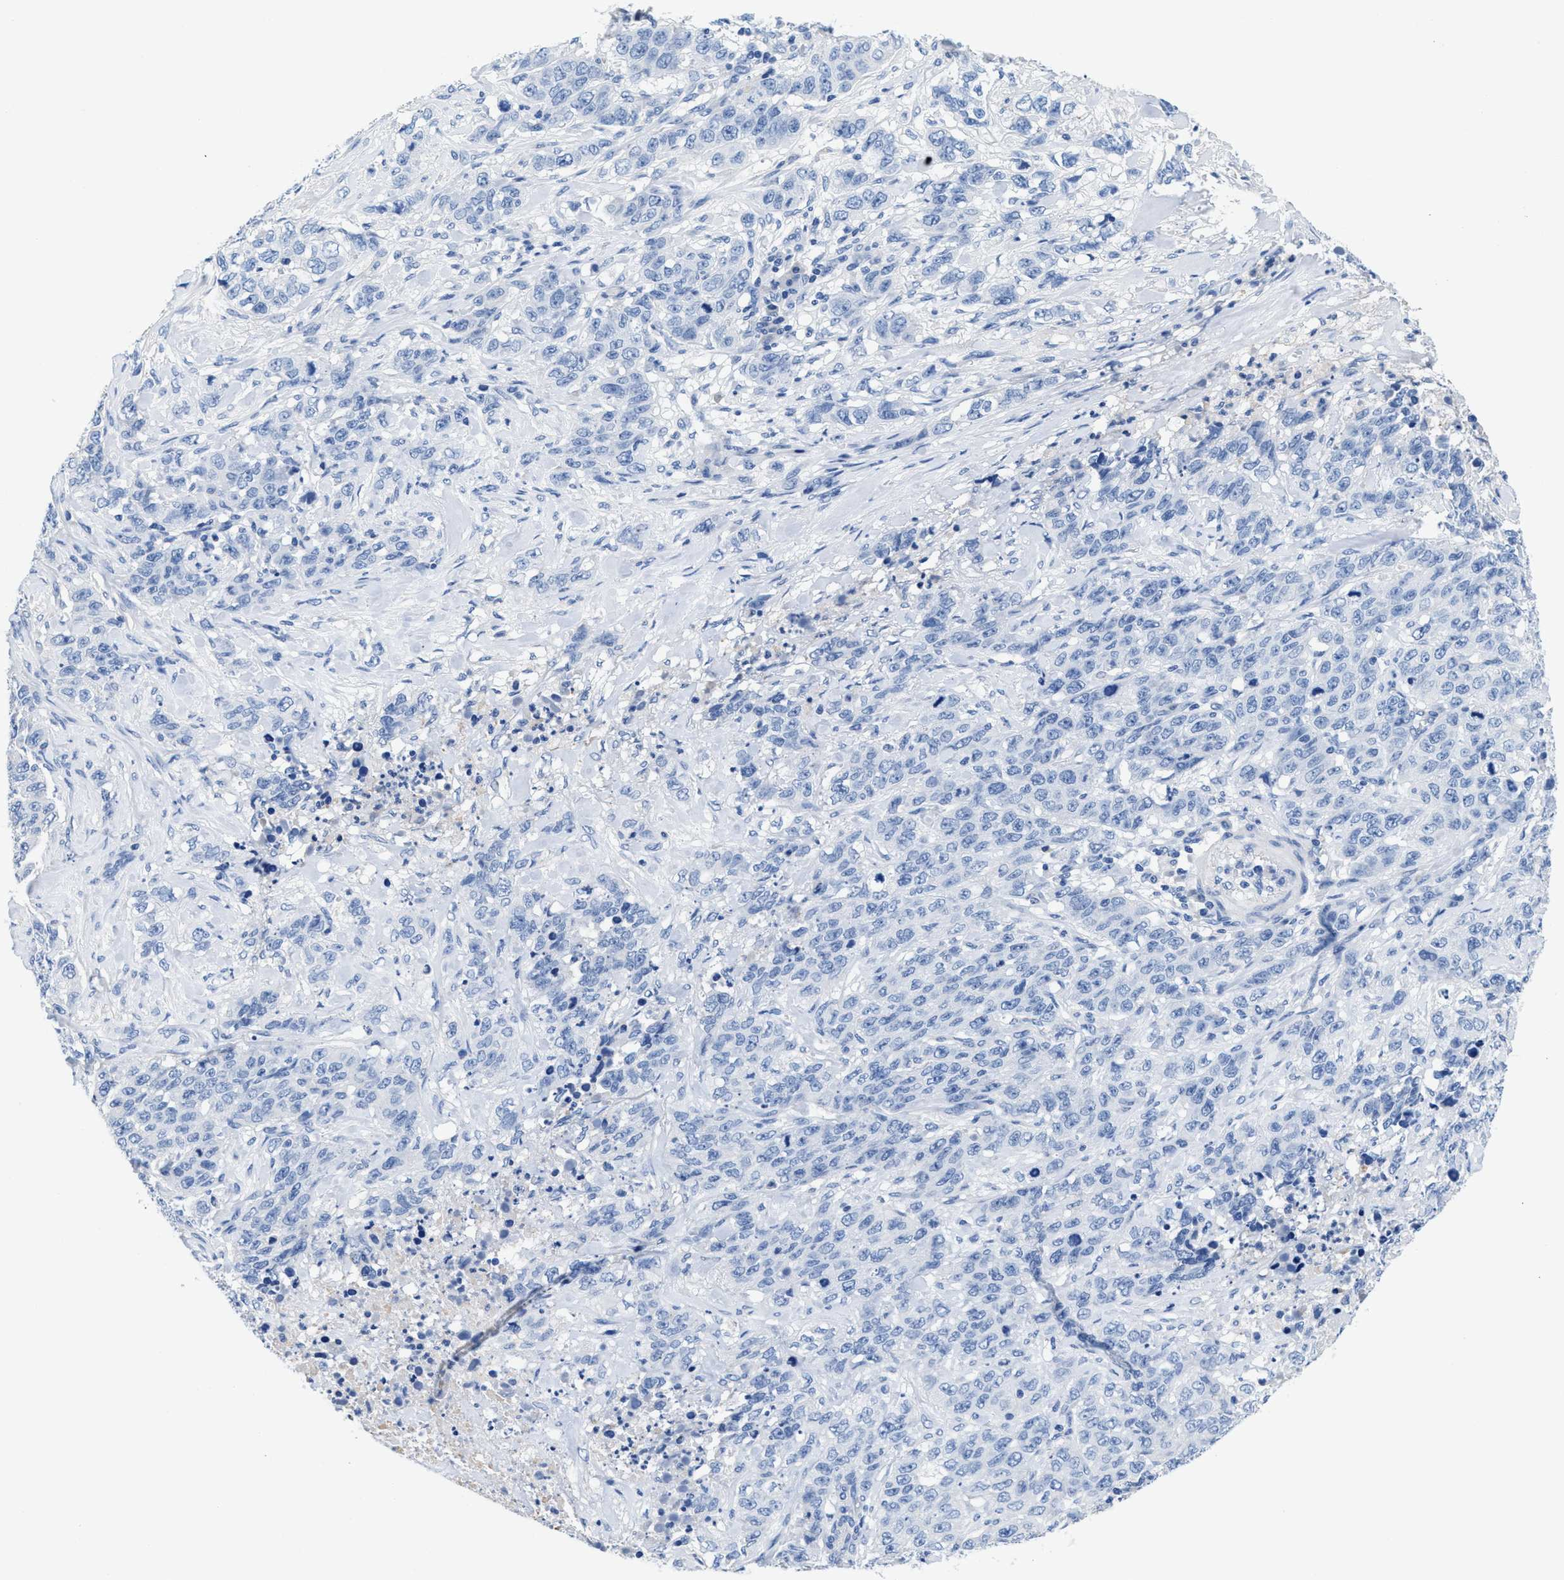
{"staining": {"intensity": "negative", "quantity": "none", "location": "none"}, "tissue": "stomach cancer", "cell_type": "Tumor cells", "image_type": "cancer", "snomed": [{"axis": "morphology", "description": "Adenocarcinoma, NOS"}, {"axis": "topography", "description": "Stomach"}], "caption": "Immunohistochemistry (IHC) photomicrograph of neoplastic tissue: stomach adenocarcinoma stained with DAB (3,3'-diaminobenzidine) exhibits no significant protein staining in tumor cells.", "gene": "SLFN13", "patient": {"sex": "male", "age": 48}}